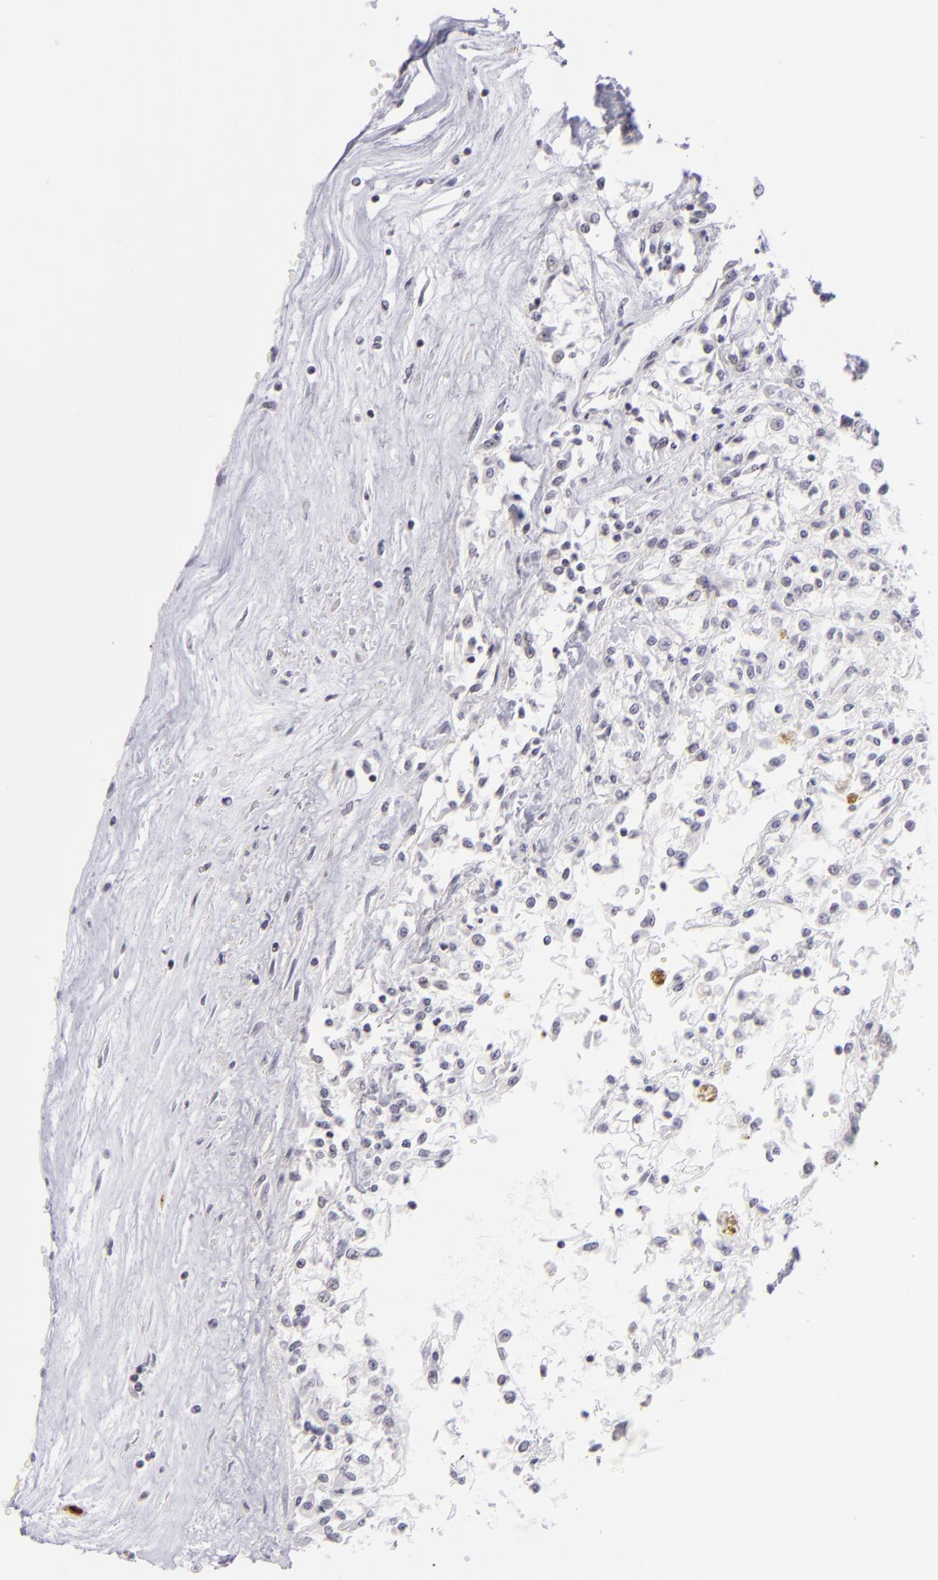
{"staining": {"intensity": "negative", "quantity": "none", "location": "none"}, "tissue": "renal cancer", "cell_type": "Tumor cells", "image_type": "cancer", "snomed": [{"axis": "morphology", "description": "Adenocarcinoma, NOS"}, {"axis": "topography", "description": "Kidney"}], "caption": "A high-resolution histopathology image shows IHC staining of renal cancer (adenocarcinoma), which reveals no significant positivity in tumor cells.", "gene": "THBD", "patient": {"sex": "male", "age": 78}}